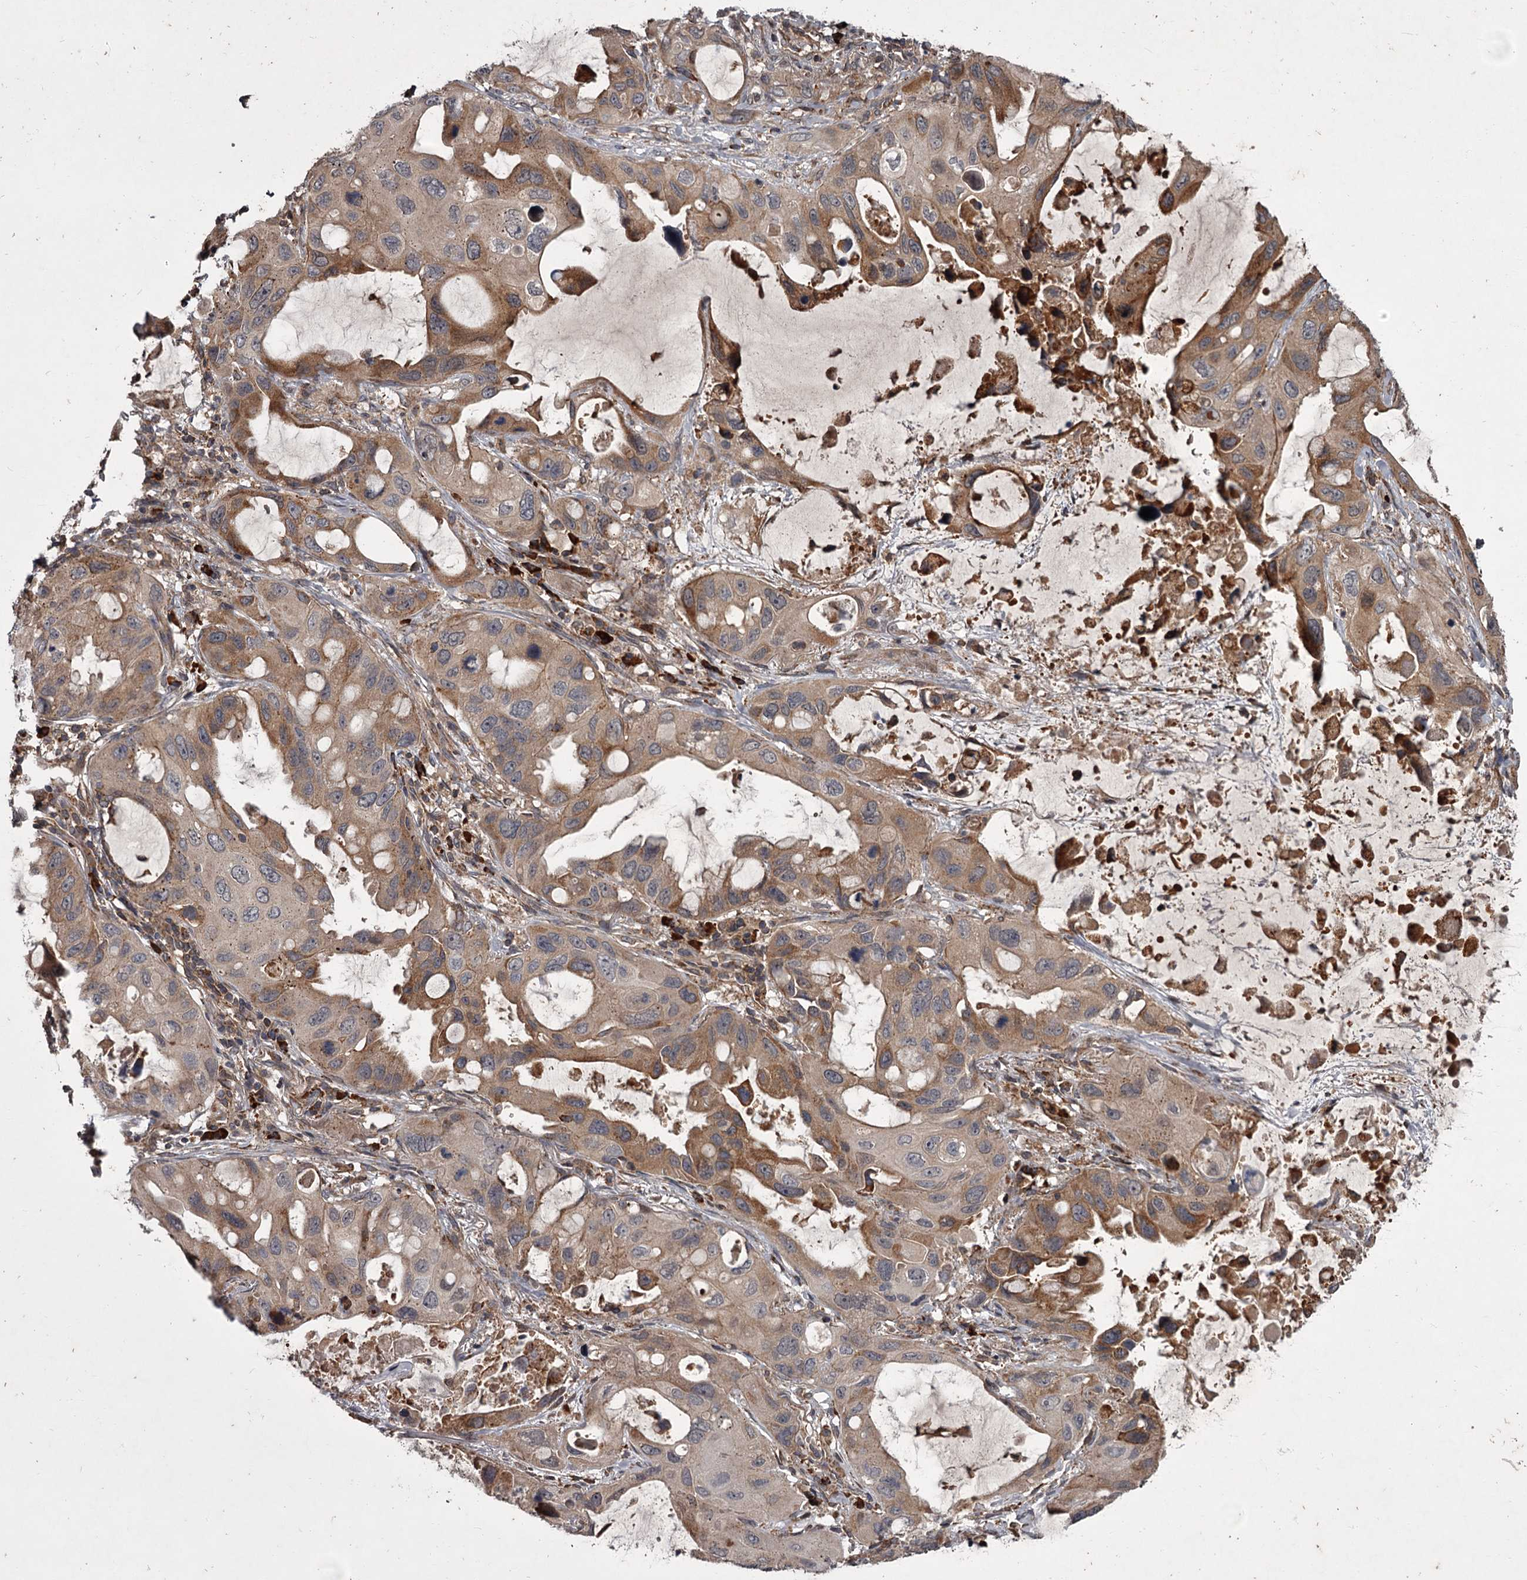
{"staining": {"intensity": "moderate", "quantity": ">75%", "location": "cytoplasmic/membranous"}, "tissue": "lung cancer", "cell_type": "Tumor cells", "image_type": "cancer", "snomed": [{"axis": "morphology", "description": "Squamous cell carcinoma, NOS"}, {"axis": "topography", "description": "Lung"}], "caption": "The immunohistochemical stain shows moderate cytoplasmic/membranous positivity in tumor cells of squamous cell carcinoma (lung) tissue.", "gene": "UNC93B1", "patient": {"sex": "female", "age": 73}}